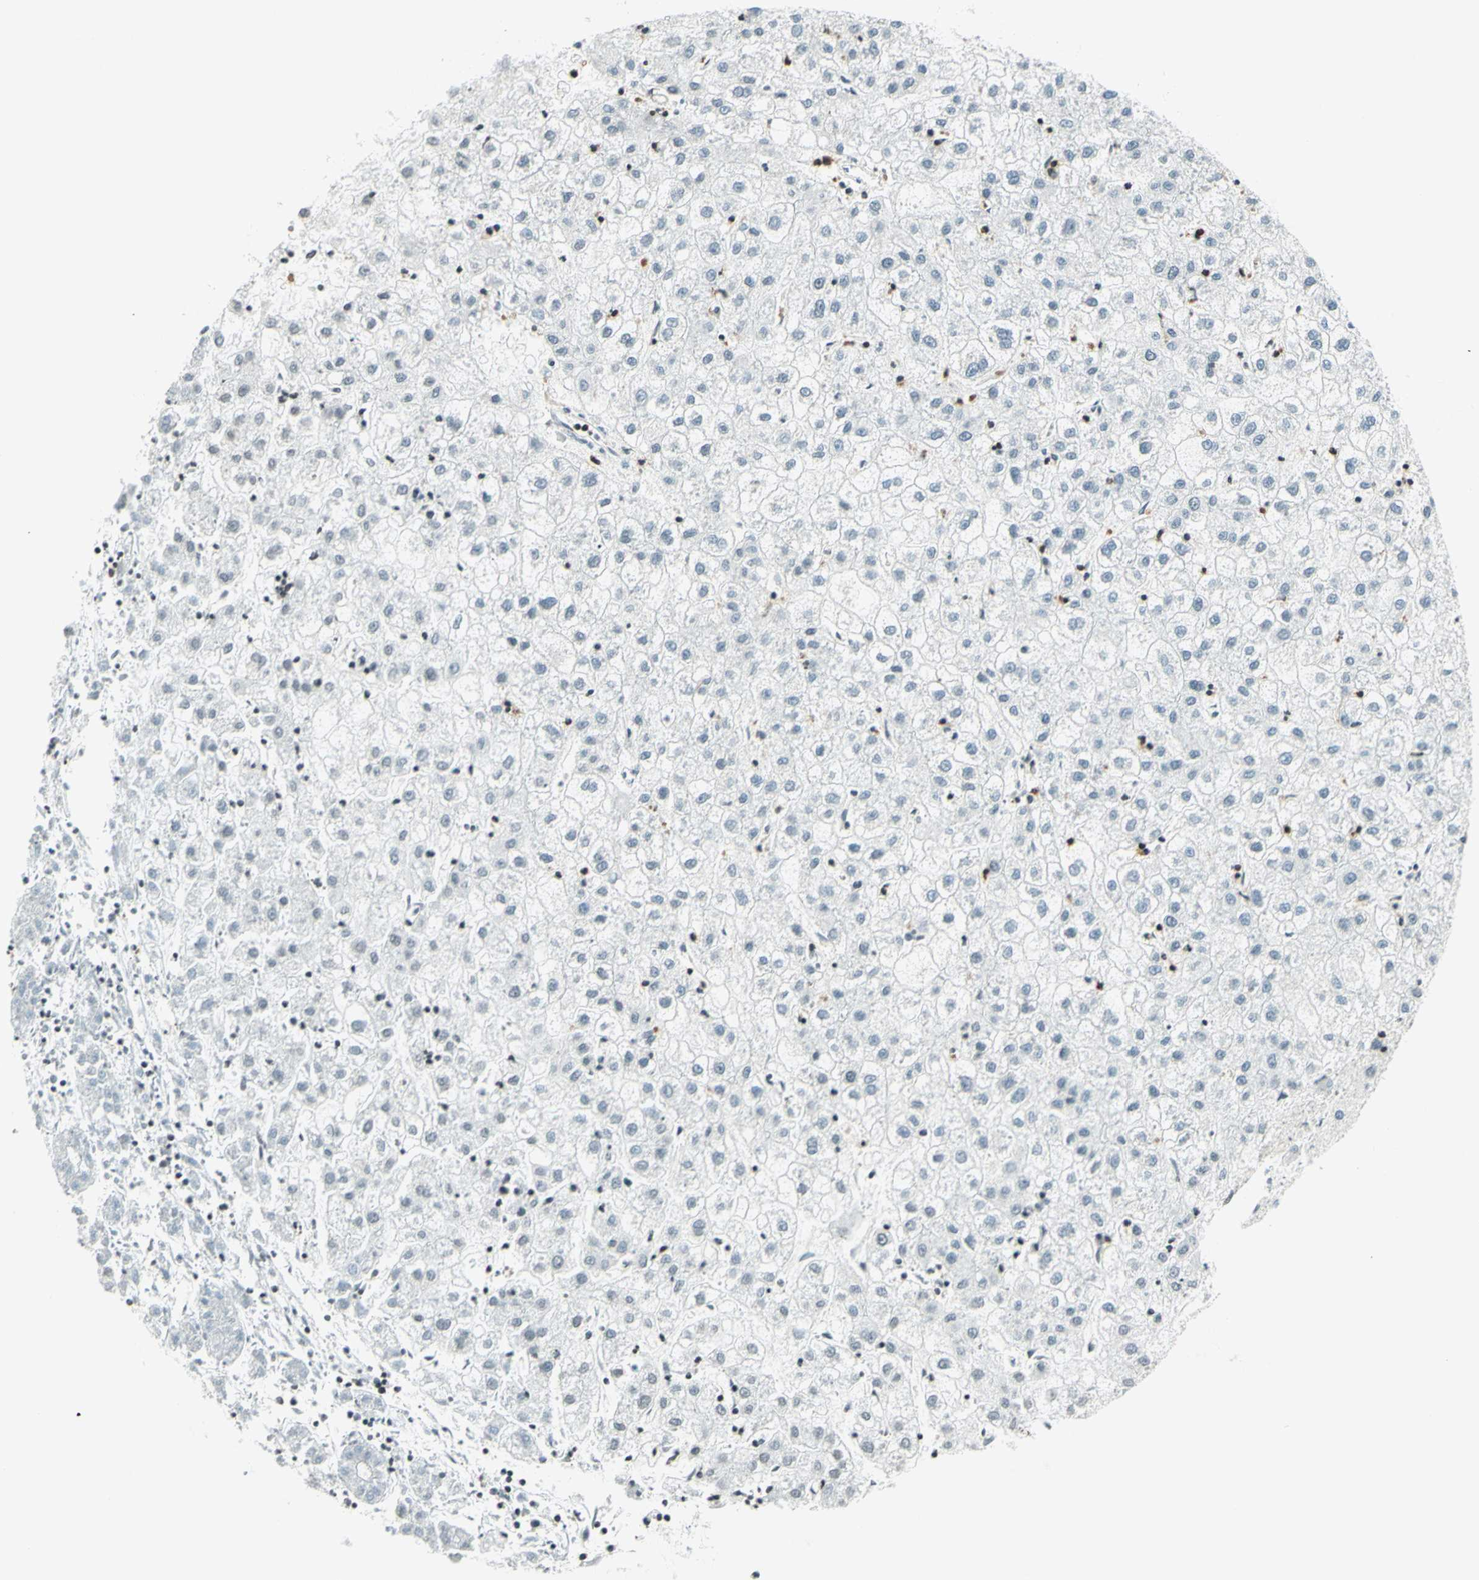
{"staining": {"intensity": "negative", "quantity": "none", "location": "none"}, "tissue": "liver cancer", "cell_type": "Tumor cells", "image_type": "cancer", "snomed": [{"axis": "morphology", "description": "Carcinoma, Hepatocellular, NOS"}, {"axis": "topography", "description": "Liver"}], "caption": "IHC photomicrograph of neoplastic tissue: human liver cancer stained with DAB exhibits no significant protein positivity in tumor cells.", "gene": "WIPF1", "patient": {"sex": "male", "age": 72}}